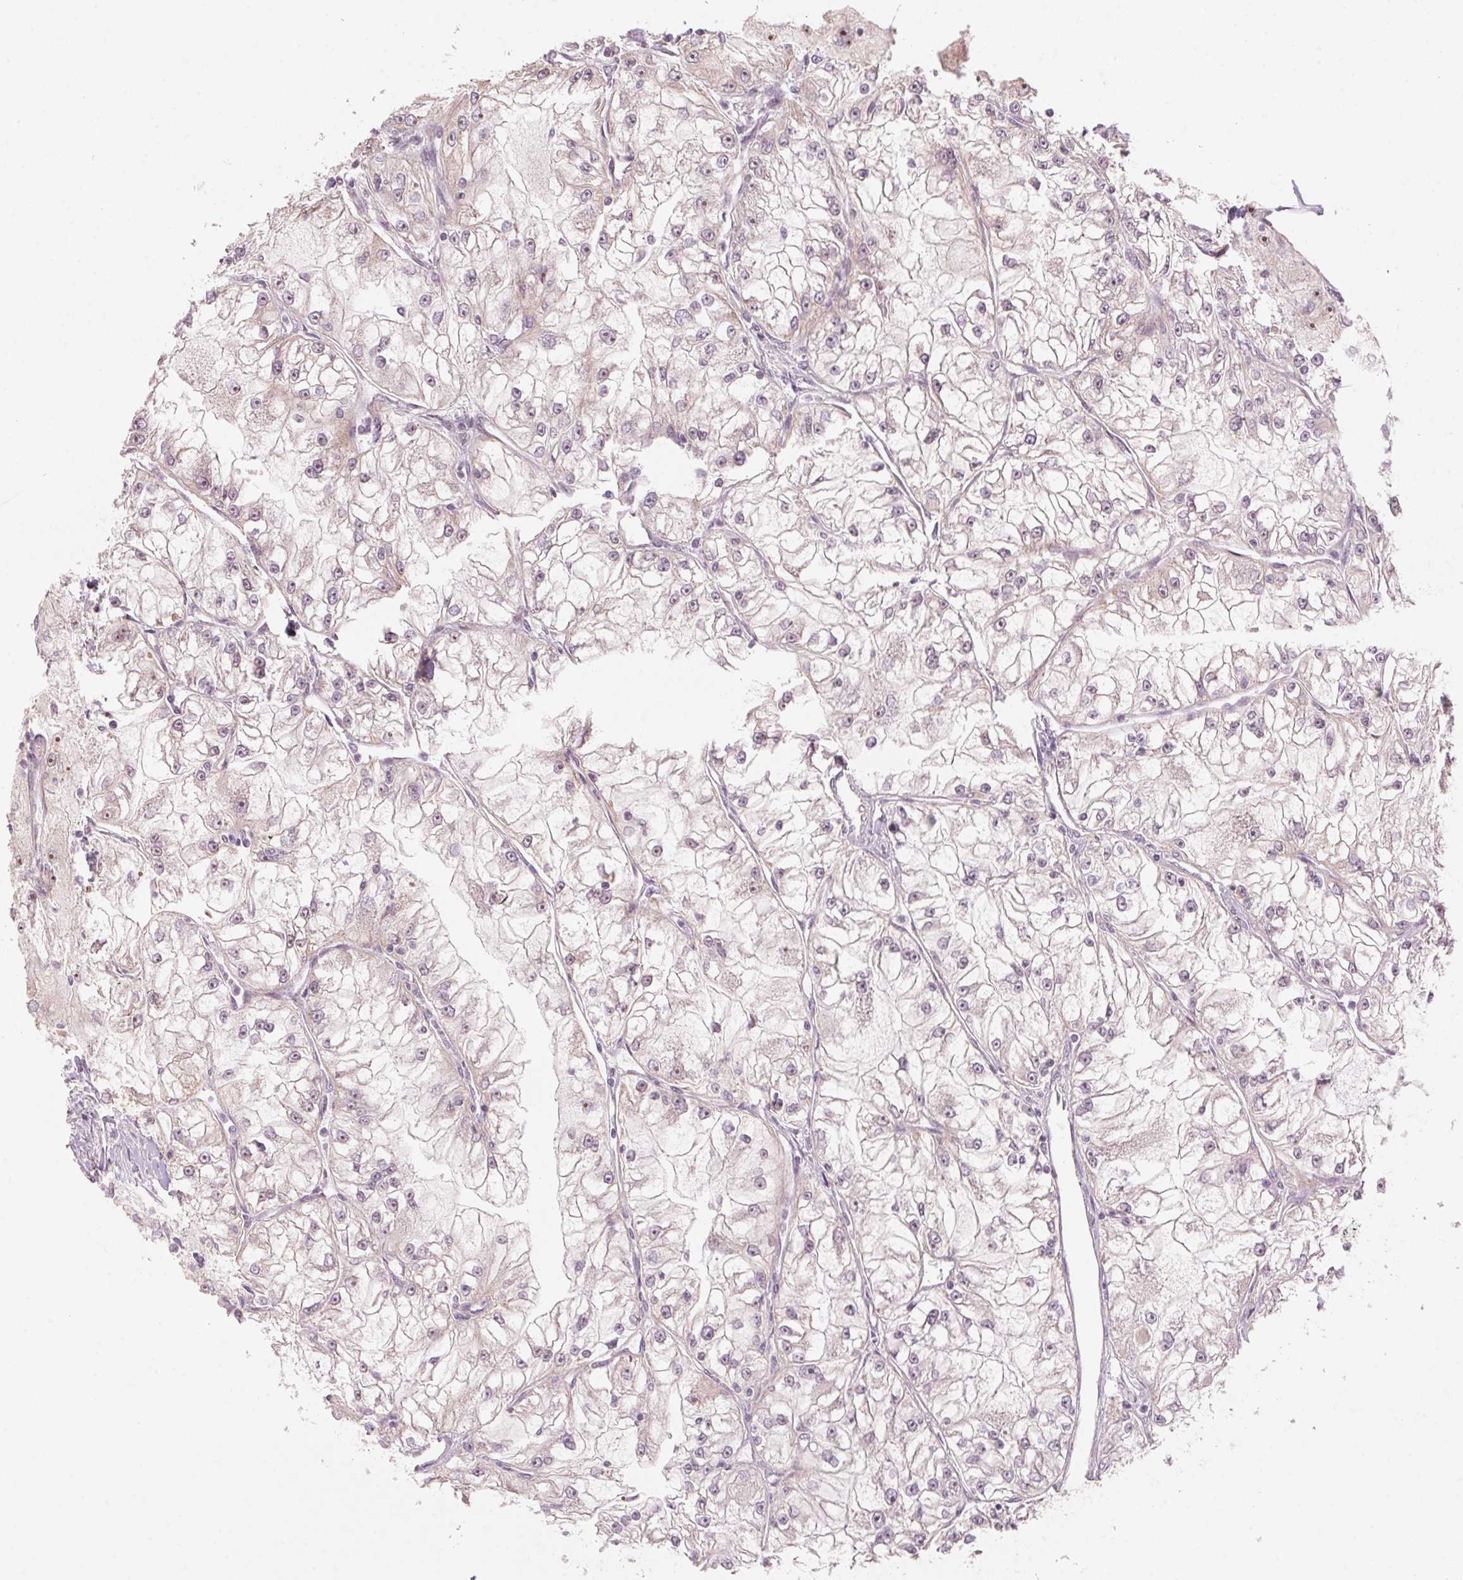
{"staining": {"intensity": "weak", "quantity": "<25%", "location": "cytoplasmic/membranous"}, "tissue": "renal cancer", "cell_type": "Tumor cells", "image_type": "cancer", "snomed": [{"axis": "morphology", "description": "Adenocarcinoma, NOS"}, {"axis": "topography", "description": "Kidney"}], "caption": "This is an immunohistochemistry histopathology image of human renal cancer (adenocarcinoma). There is no staining in tumor cells.", "gene": "TMED6", "patient": {"sex": "female", "age": 72}}